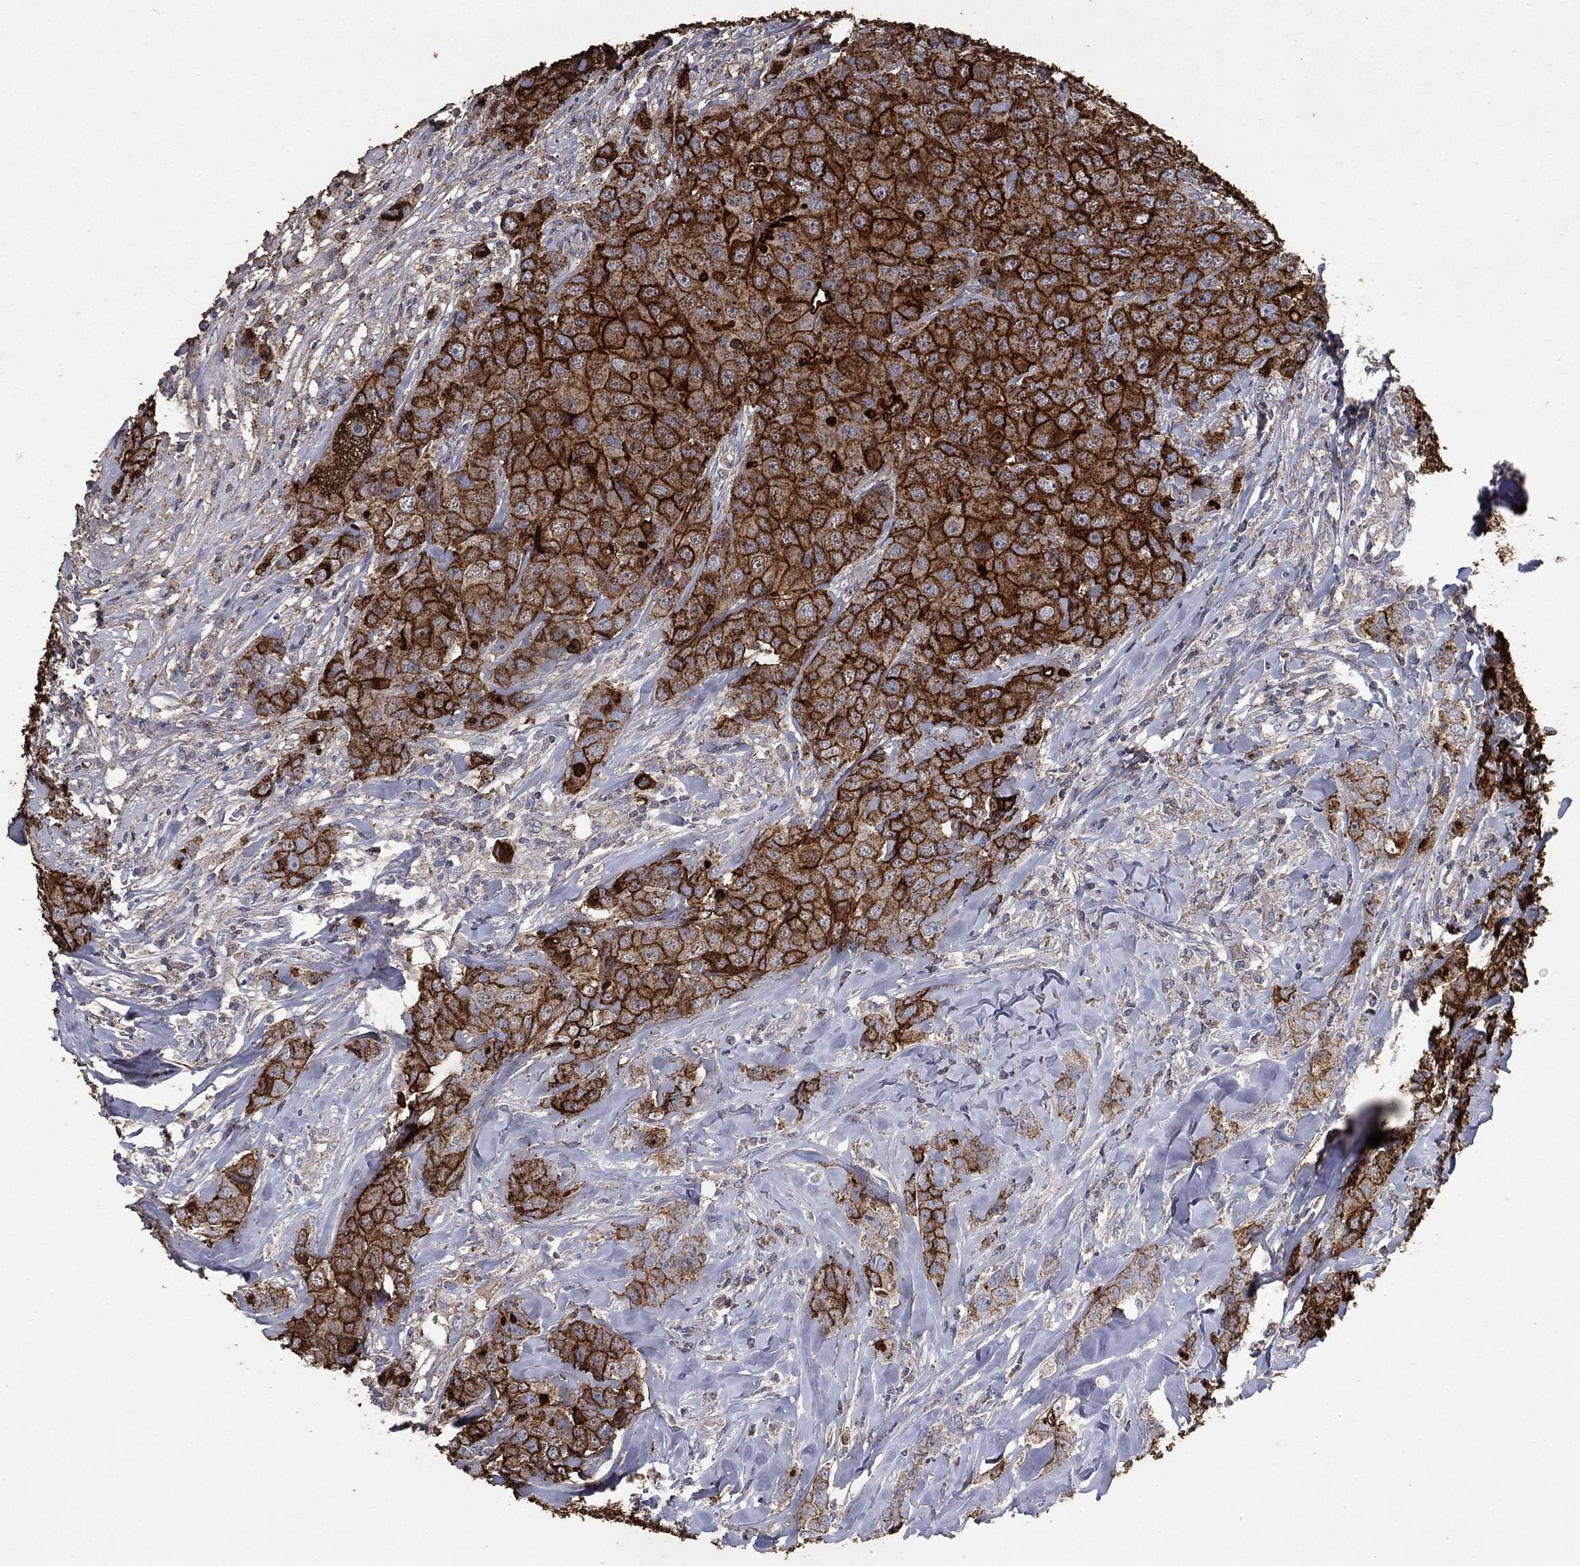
{"staining": {"intensity": "strong", "quantity": ">75%", "location": "cytoplasmic/membranous"}, "tissue": "breast cancer", "cell_type": "Tumor cells", "image_type": "cancer", "snomed": [{"axis": "morphology", "description": "Duct carcinoma"}, {"axis": "topography", "description": "Breast"}], "caption": "Strong cytoplasmic/membranous protein expression is present in approximately >75% of tumor cells in breast invasive ductal carcinoma. (Stains: DAB (3,3'-diaminobenzidine) in brown, nuclei in blue, Microscopy: brightfield microscopy at high magnification).", "gene": "CD24", "patient": {"sex": "female", "age": 43}}